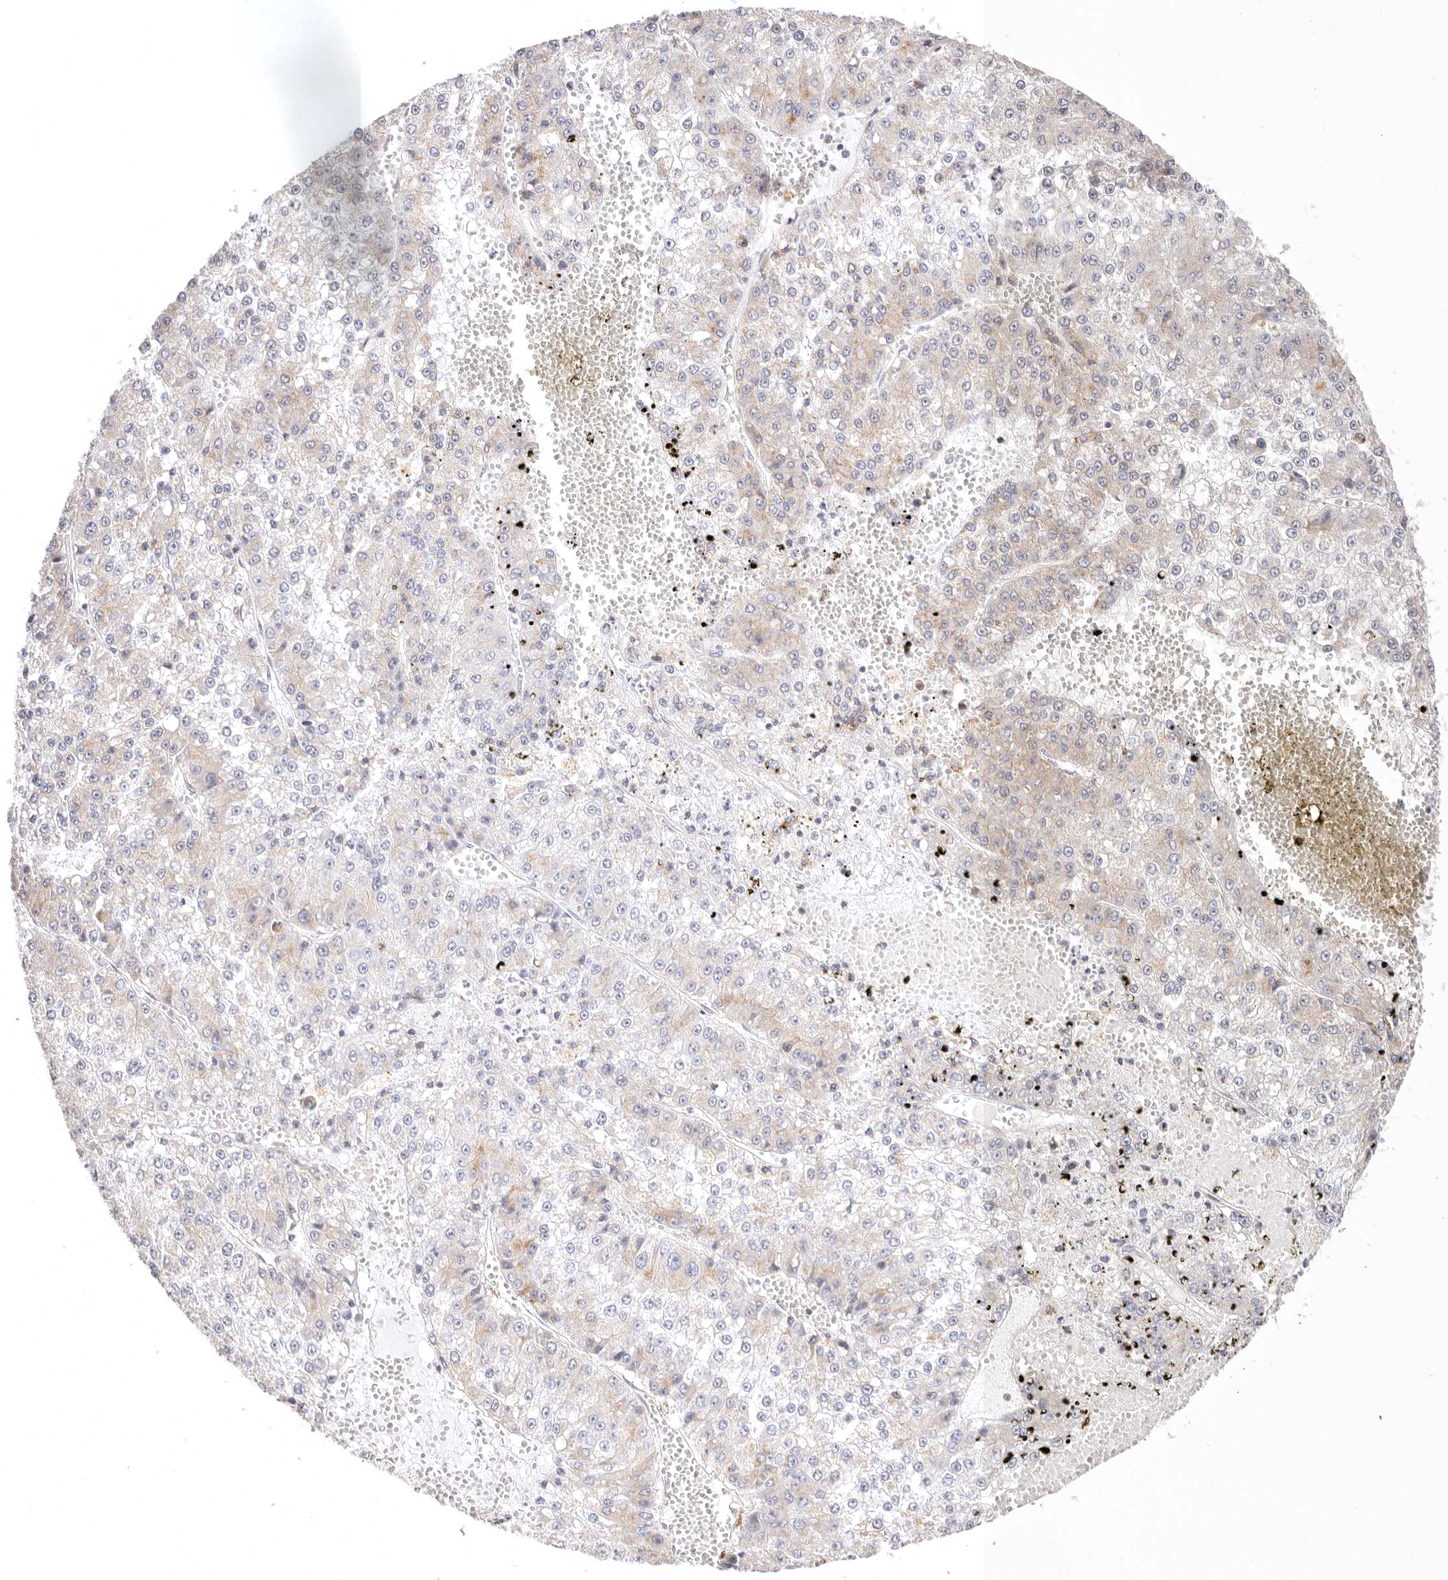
{"staining": {"intensity": "weak", "quantity": "<25%", "location": "cytoplasmic/membranous"}, "tissue": "liver cancer", "cell_type": "Tumor cells", "image_type": "cancer", "snomed": [{"axis": "morphology", "description": "Carcinoma, Hepatocellular, NOS"}, {"axis": "topography", "description": "Liver"}], "caption": "Tumor cells show no significant positivity in hepatocellular carcinoma (liver).", "gene": "KCMF1", "patient": {"sex": "female", "age": 73}}